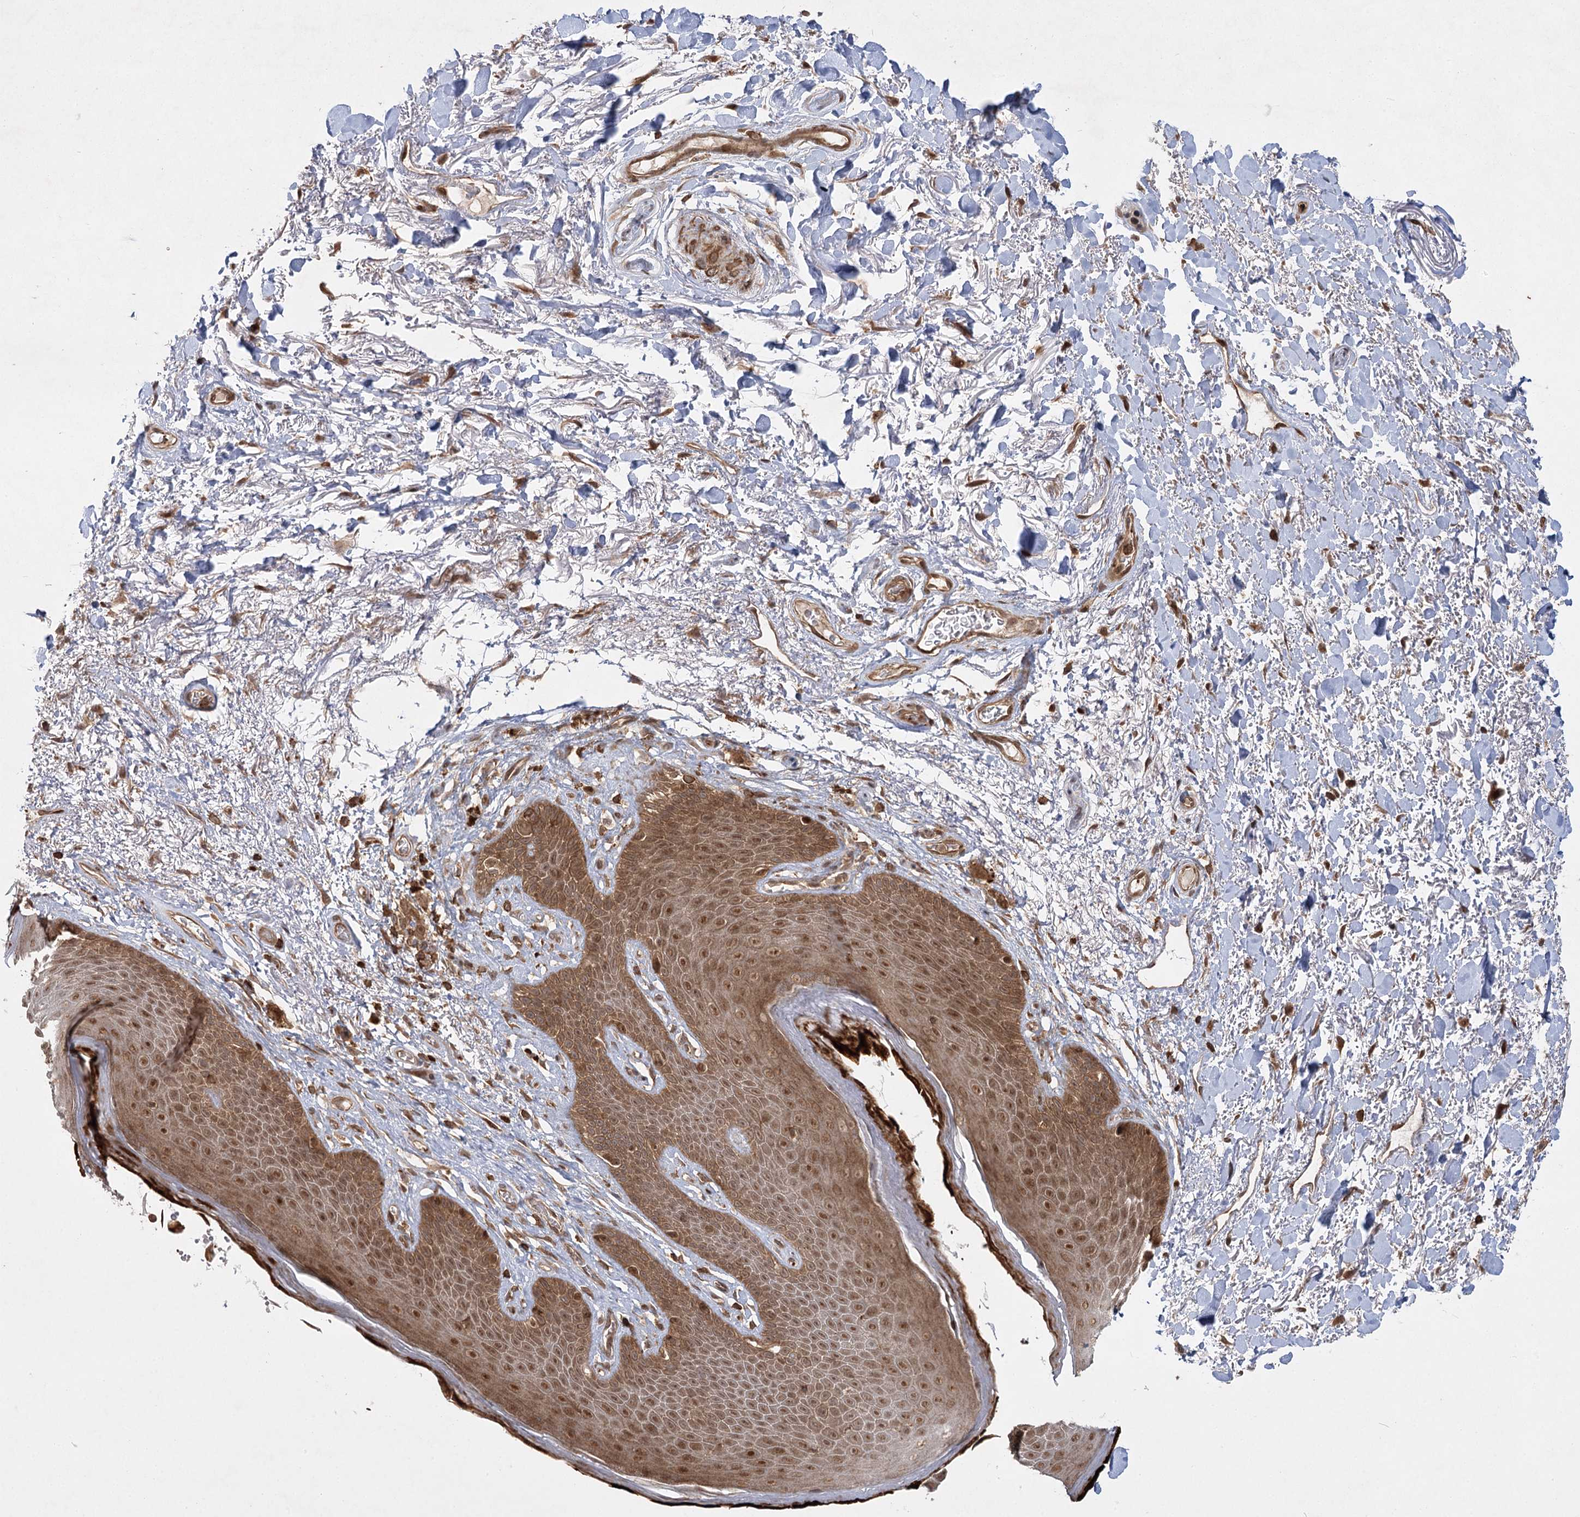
{"staining": {"intensity": "moderate", "quantity": ">75%", "location": "cytoplasmic/membranous,nuclear"}, "tissue": "skin", "cell_type": "Epidermal cells", "image_type": "normal", "snomed": [{"axis": "morphology", "description": "Normal tissue, NOS"}, {"axis": "topography", "description": "Anal"}], "caption": "Immunohistochemical staining of benign human skin demonstrates moderate cytoplasmic/membranous,nuclear protein expression in approximately >75% of epidermal cells. (IHC, brightfield microscopy, high magnification).", "gene": "MDFIC", "patient": {"sex": "male", "age": 74}}